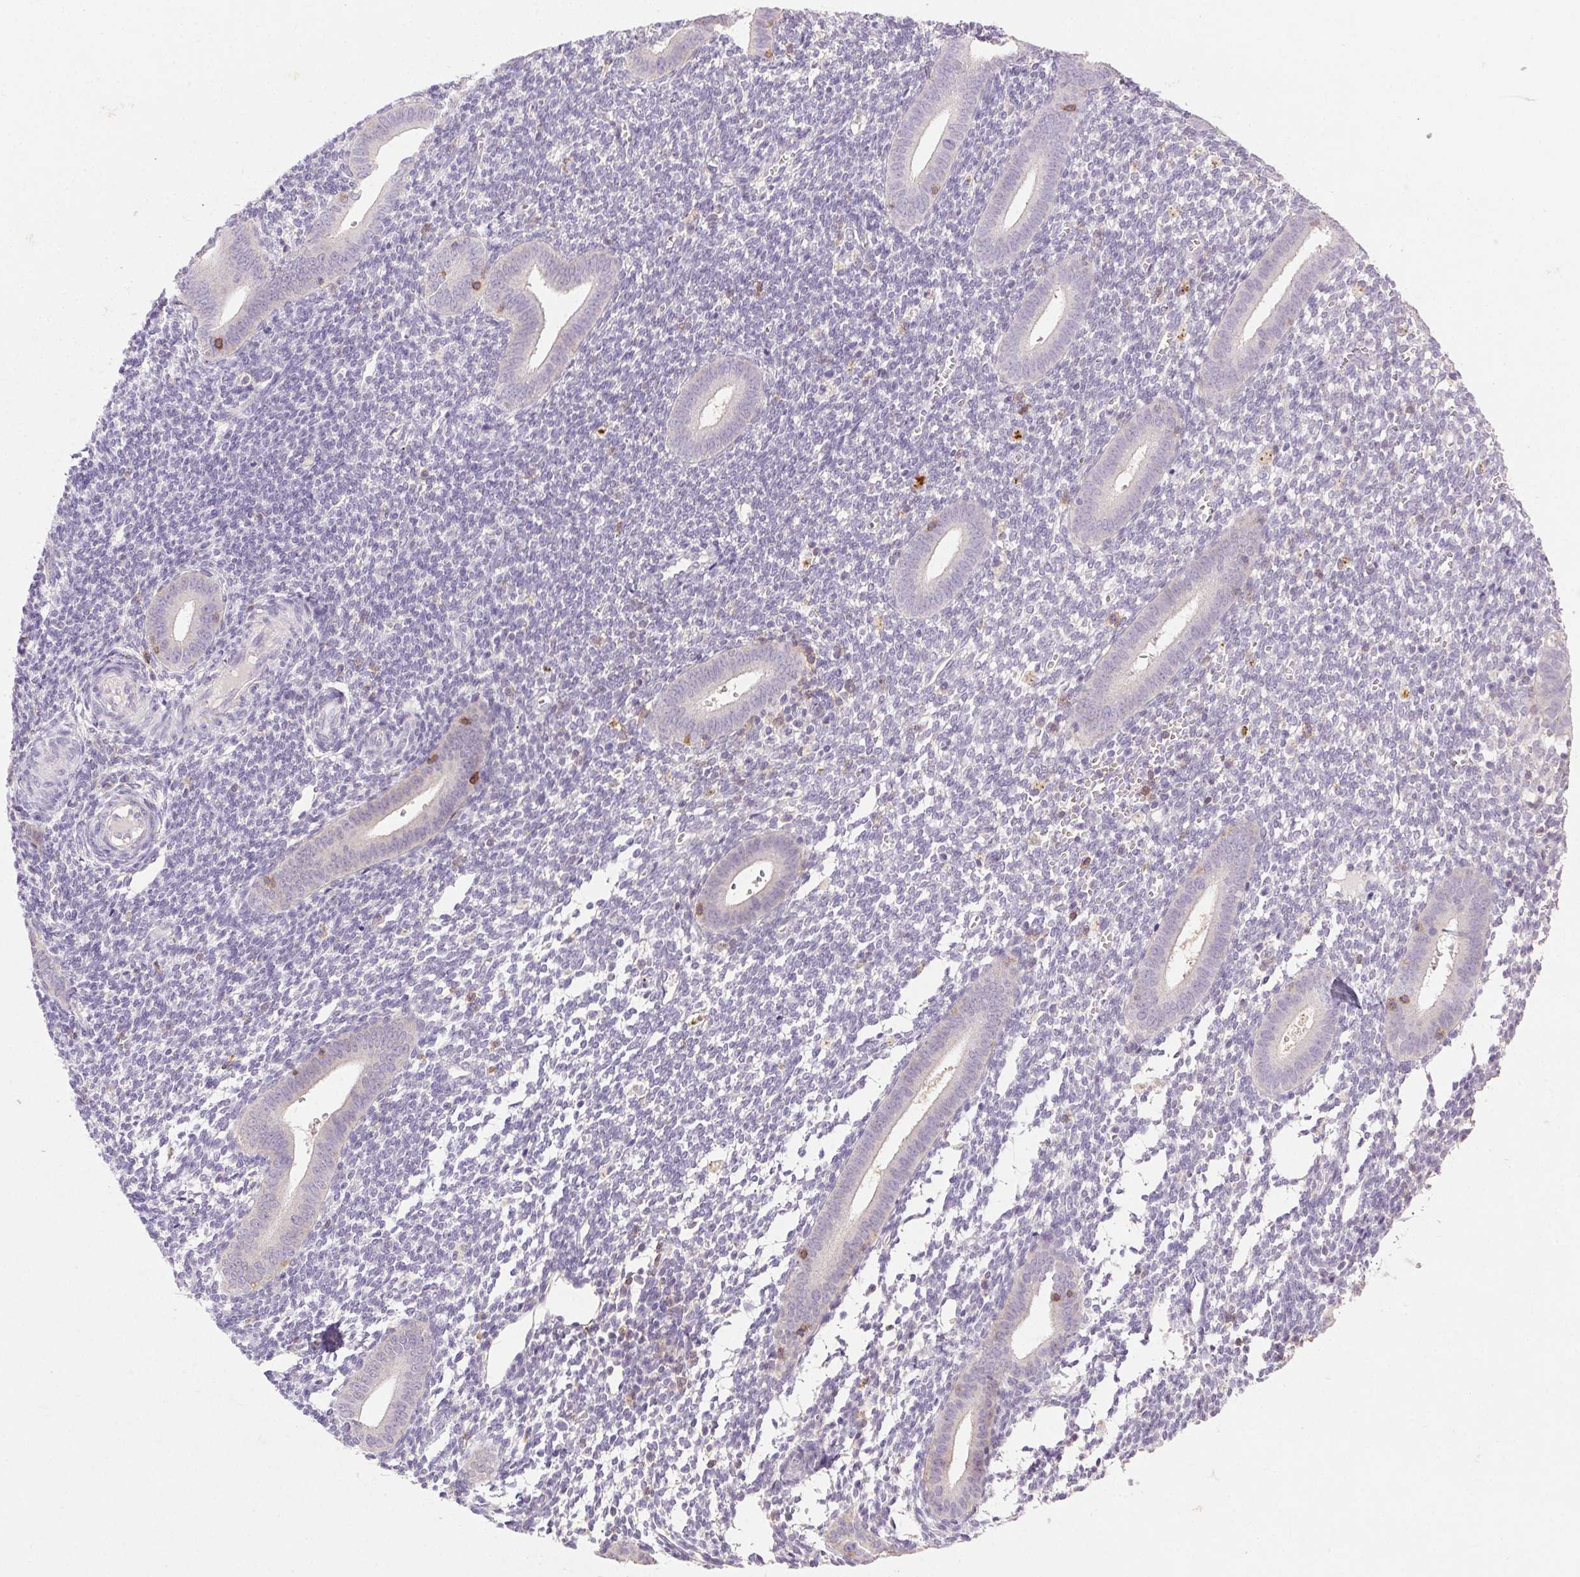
{"staining": {"intensity": "negative", "quantity": "none", "location": "none"}, "tissue": "endometrium", "cell_type": "Cells in endometrial stroma", "image_type": "normal", "snomed": [{"axis": "morphology", "description": "Normal tissue, NOS"}, {"axis": "topography", "description": "Endometrium"}], "caption": "Immunohistochemistry histopathology image of unremarkable human endometrium stained for a protein (brown), which displays no positivity in cells in endometrial stroma.", "gene": "AKAP5", "patient": {"sex": "female", "age": 25}}